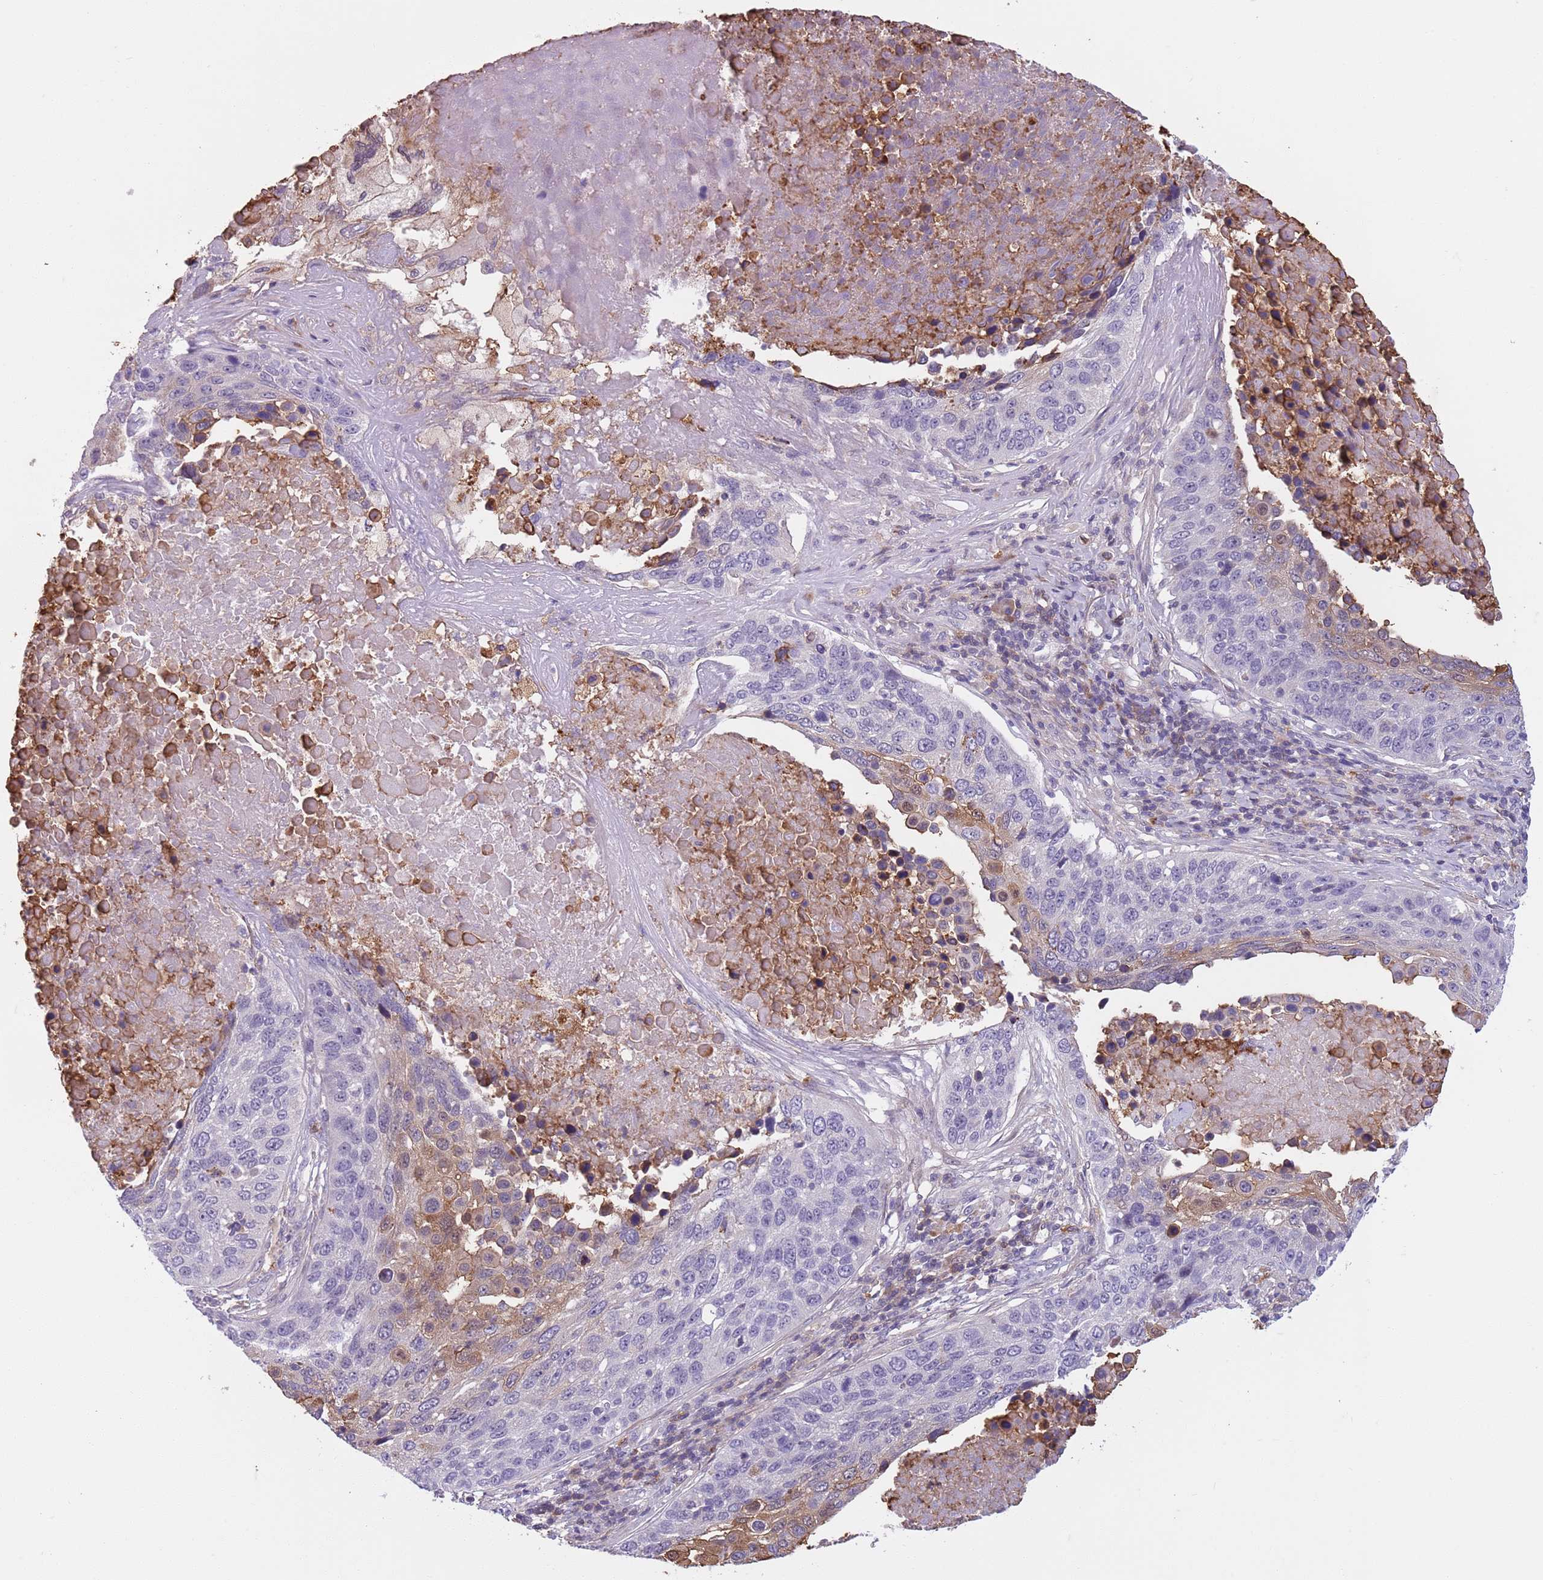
{"staining": {"intensity": "negative", "quantity": "none", "location": "none"}, "tissue": "lung cancer", "cell_type": "Tumor cells", "image_type": "cancer", "snomed": [{"axis": "morphology", "description": "Normal tissue, NOS"}, {"axis": "morphology", "description": "Squamous cell carcinoma, NOS"}, {"axis": "topography", "description": "Lymph node"}, {"axis": "topography", "description": "Lung"}], "caption": "A high-resolution photomicrograph shows immunohistochemistry staining of lung squamous cell carcinoma, which shows no significant expression in tumor cells. (DAB (3,3'-diaminobenzidine) IHC visualized using brightfield microscopy, high magnification).", "gene": "JAML", "patient": {"sex": "male", "age": 66}}